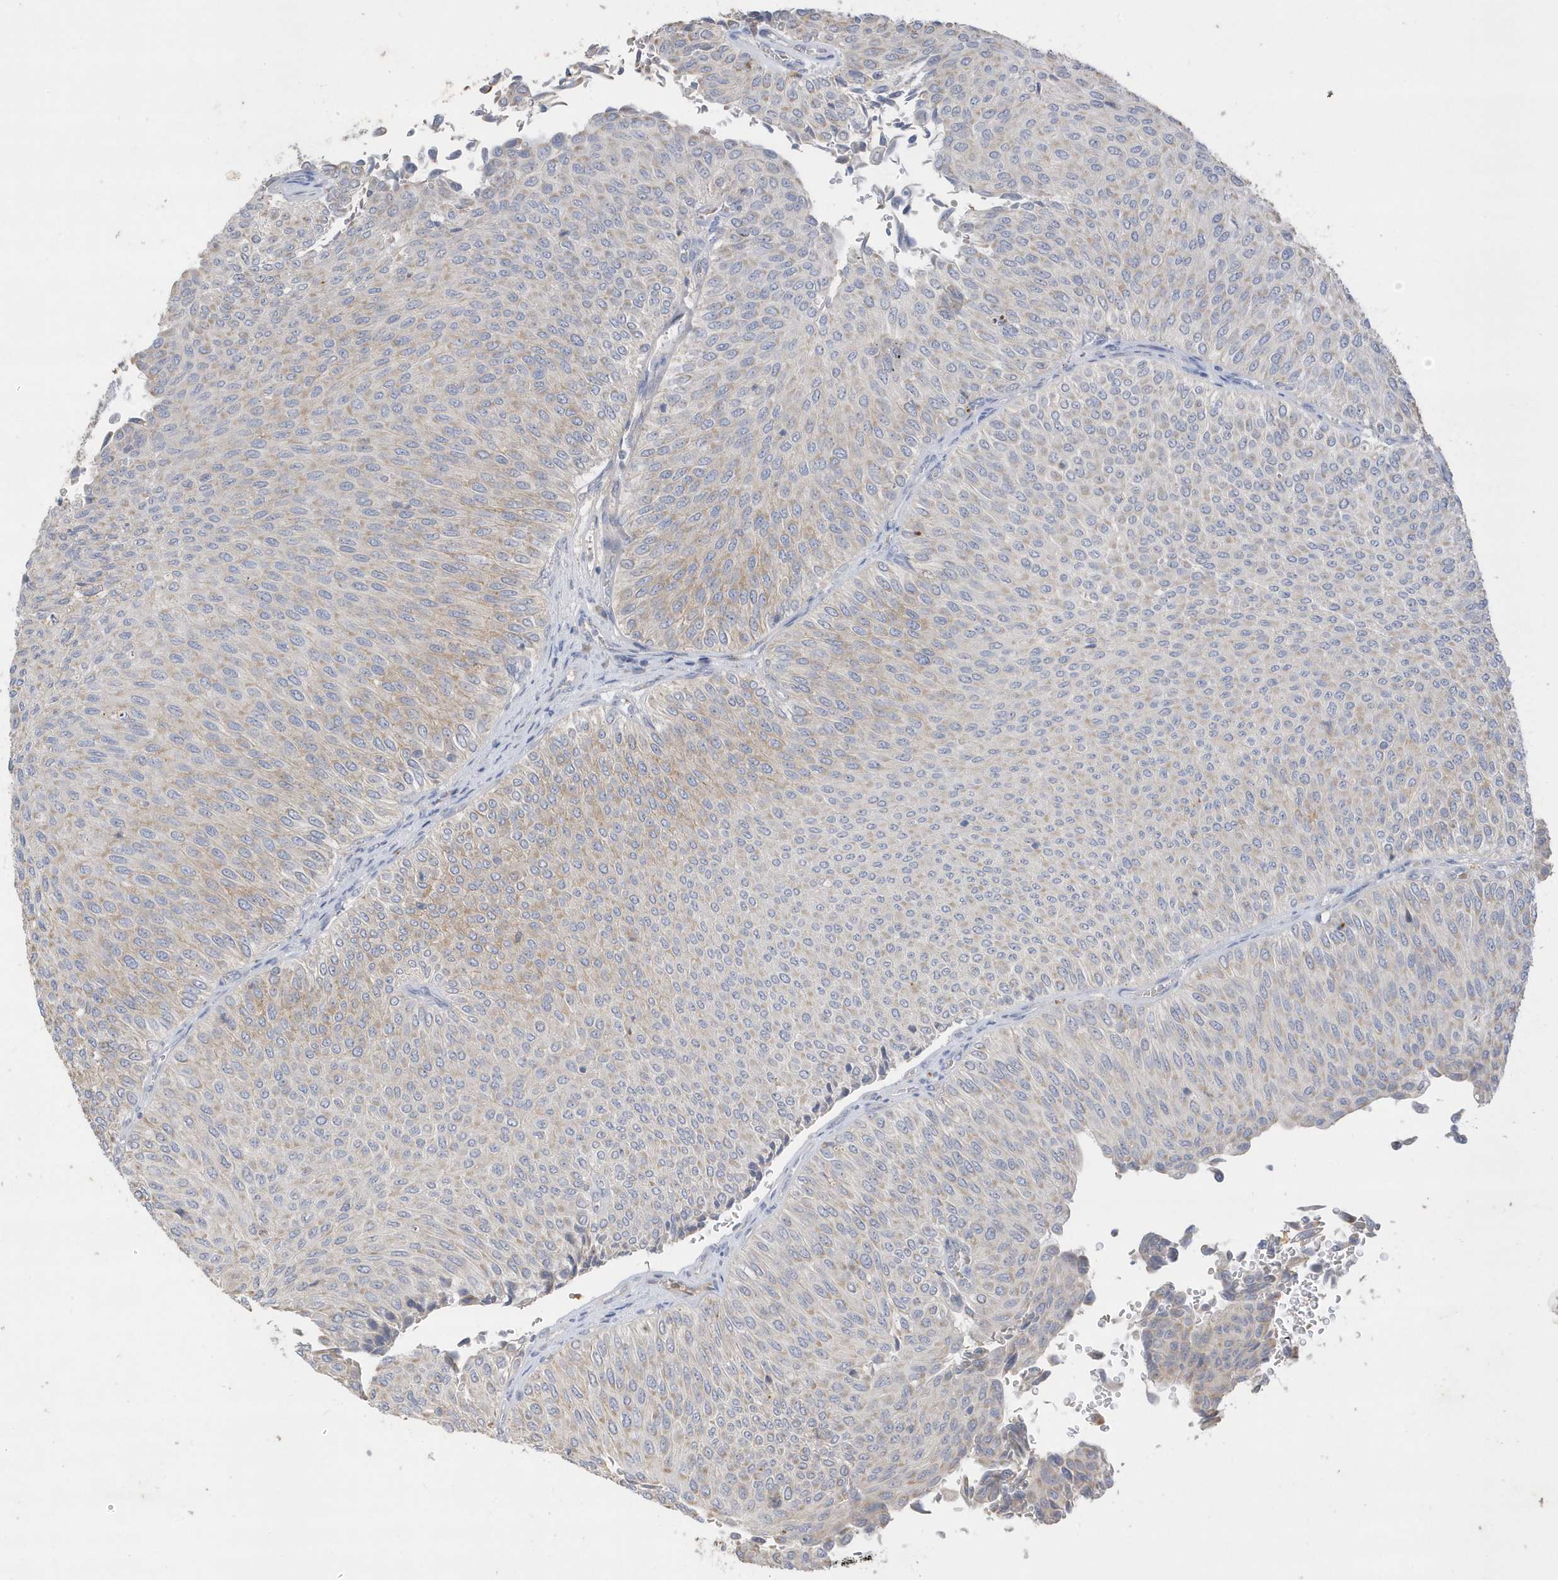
{"staining": {"intensity": "weak", "quantity": "25%-75%", "location": "cytoplasmic/membranous"}, "tissue": "urothelial cancer", "cell_type": "Tumor cells", "image_type": "cancer", "snomed": [{"axis": "morphology", "description": "Urothelial carcinoma, Low grade"}, {"axis": "topography", "description": "Urinary bladder"}], "caption": "This image reveals urothelial carcinoma (low-grade) stained with immunohistochemistry (IHC) to label a protein in brown. The cytoplasmic/membranous of tumor cells show weak positivity for the protein. Nuclei are counter-stained blue.", "gene": "DPP9", "patient": {"sex": "male", "age": 78}}